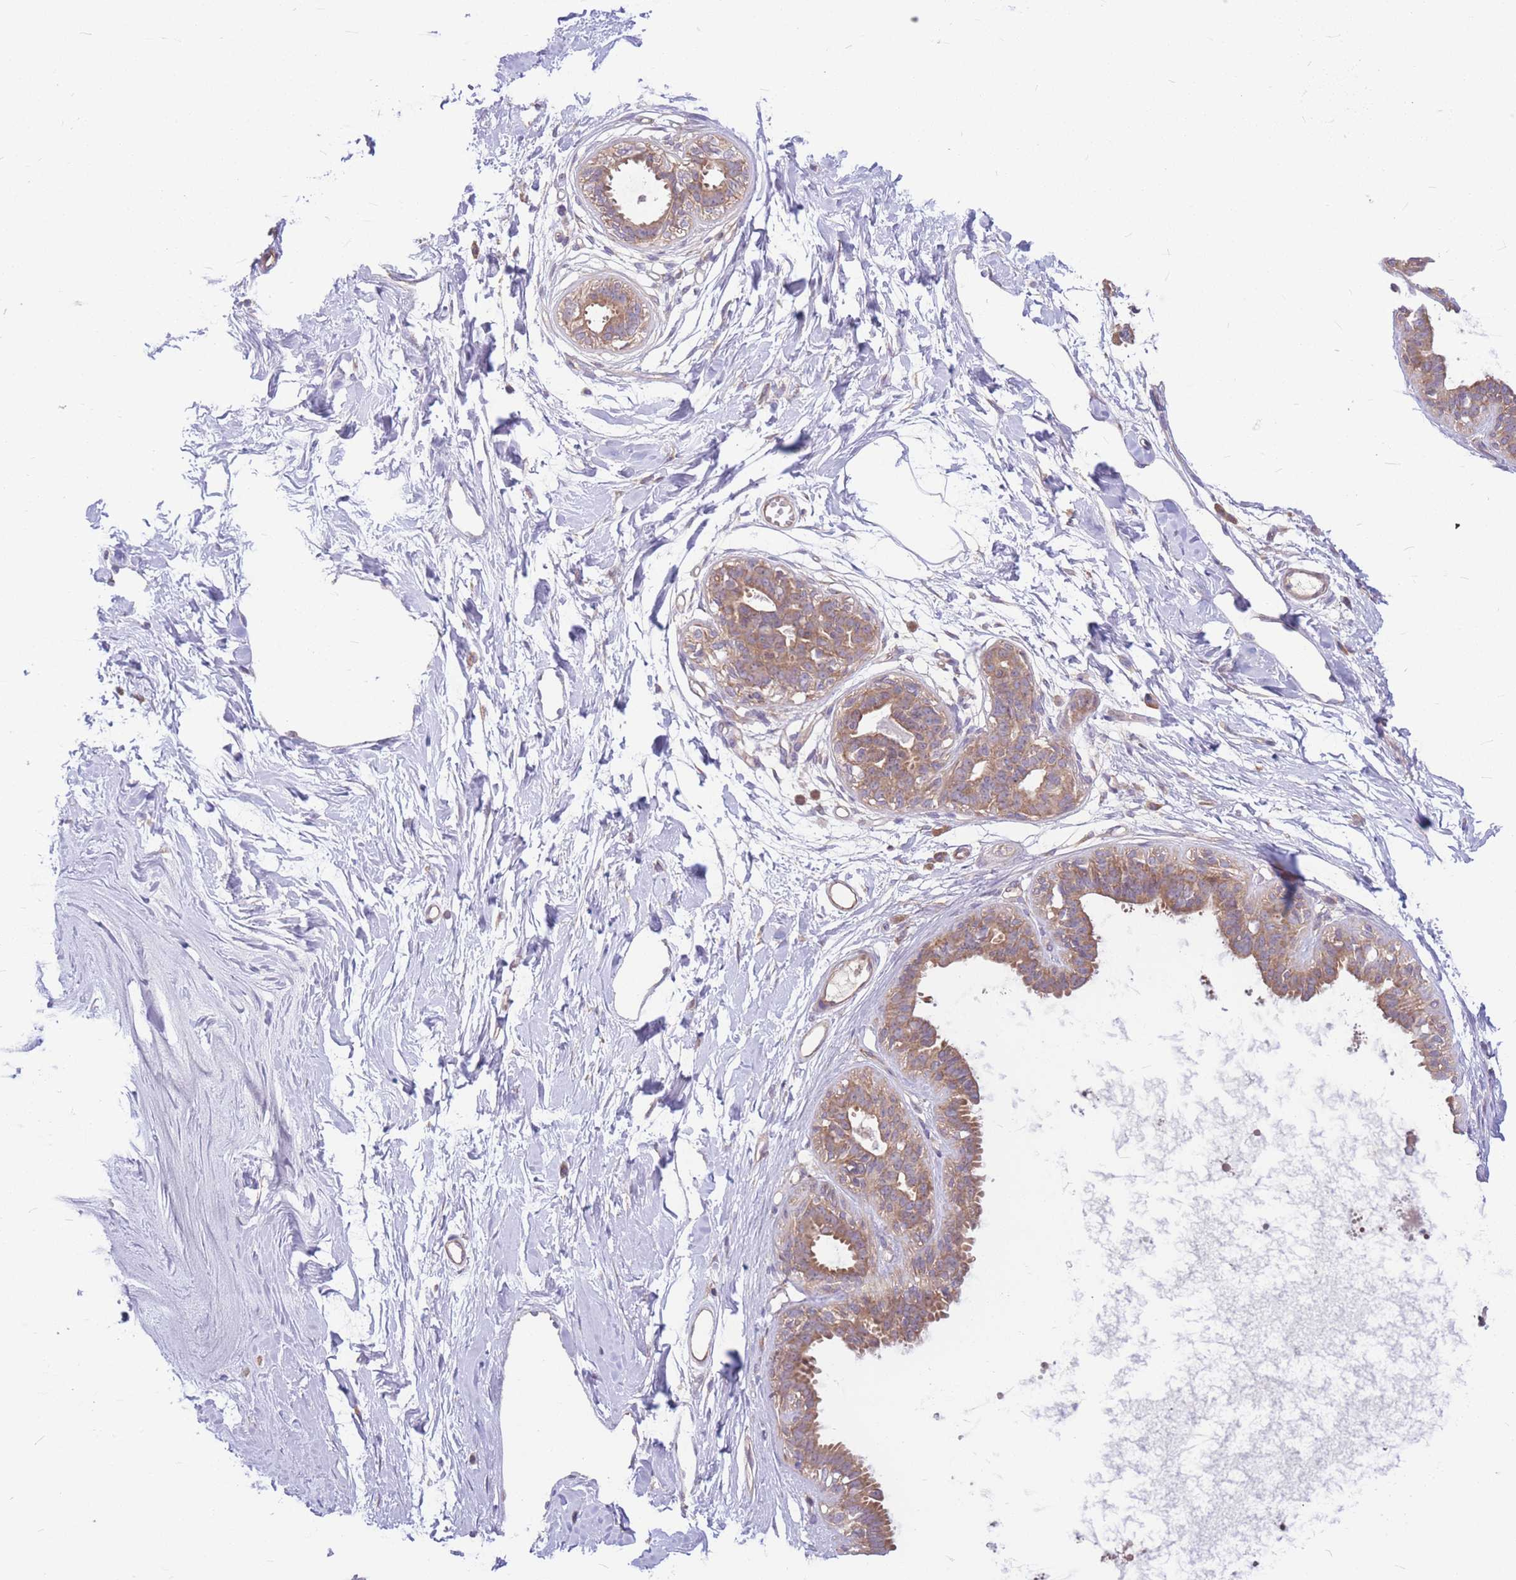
{"staining": {"intensity": "negative", "quantity": "none", "location": "none"}, "tissue": "breast", "cell_type": "Adipocytes", "image_type": "normal", "snomed": [{"axis": "morphology", "description": "Normal tissue, NOS"}, {"axis": "topography", "description": "Breast"}], "caption": "Protein analysis of unremarkable breast displays no significant staining in adipocytes. The staining is performed using DAB brown chromogen with nuclei counter-stained in using hematoxylin.", "gene": "GMNN", "patient": {"sex": "female", "age": 45}}